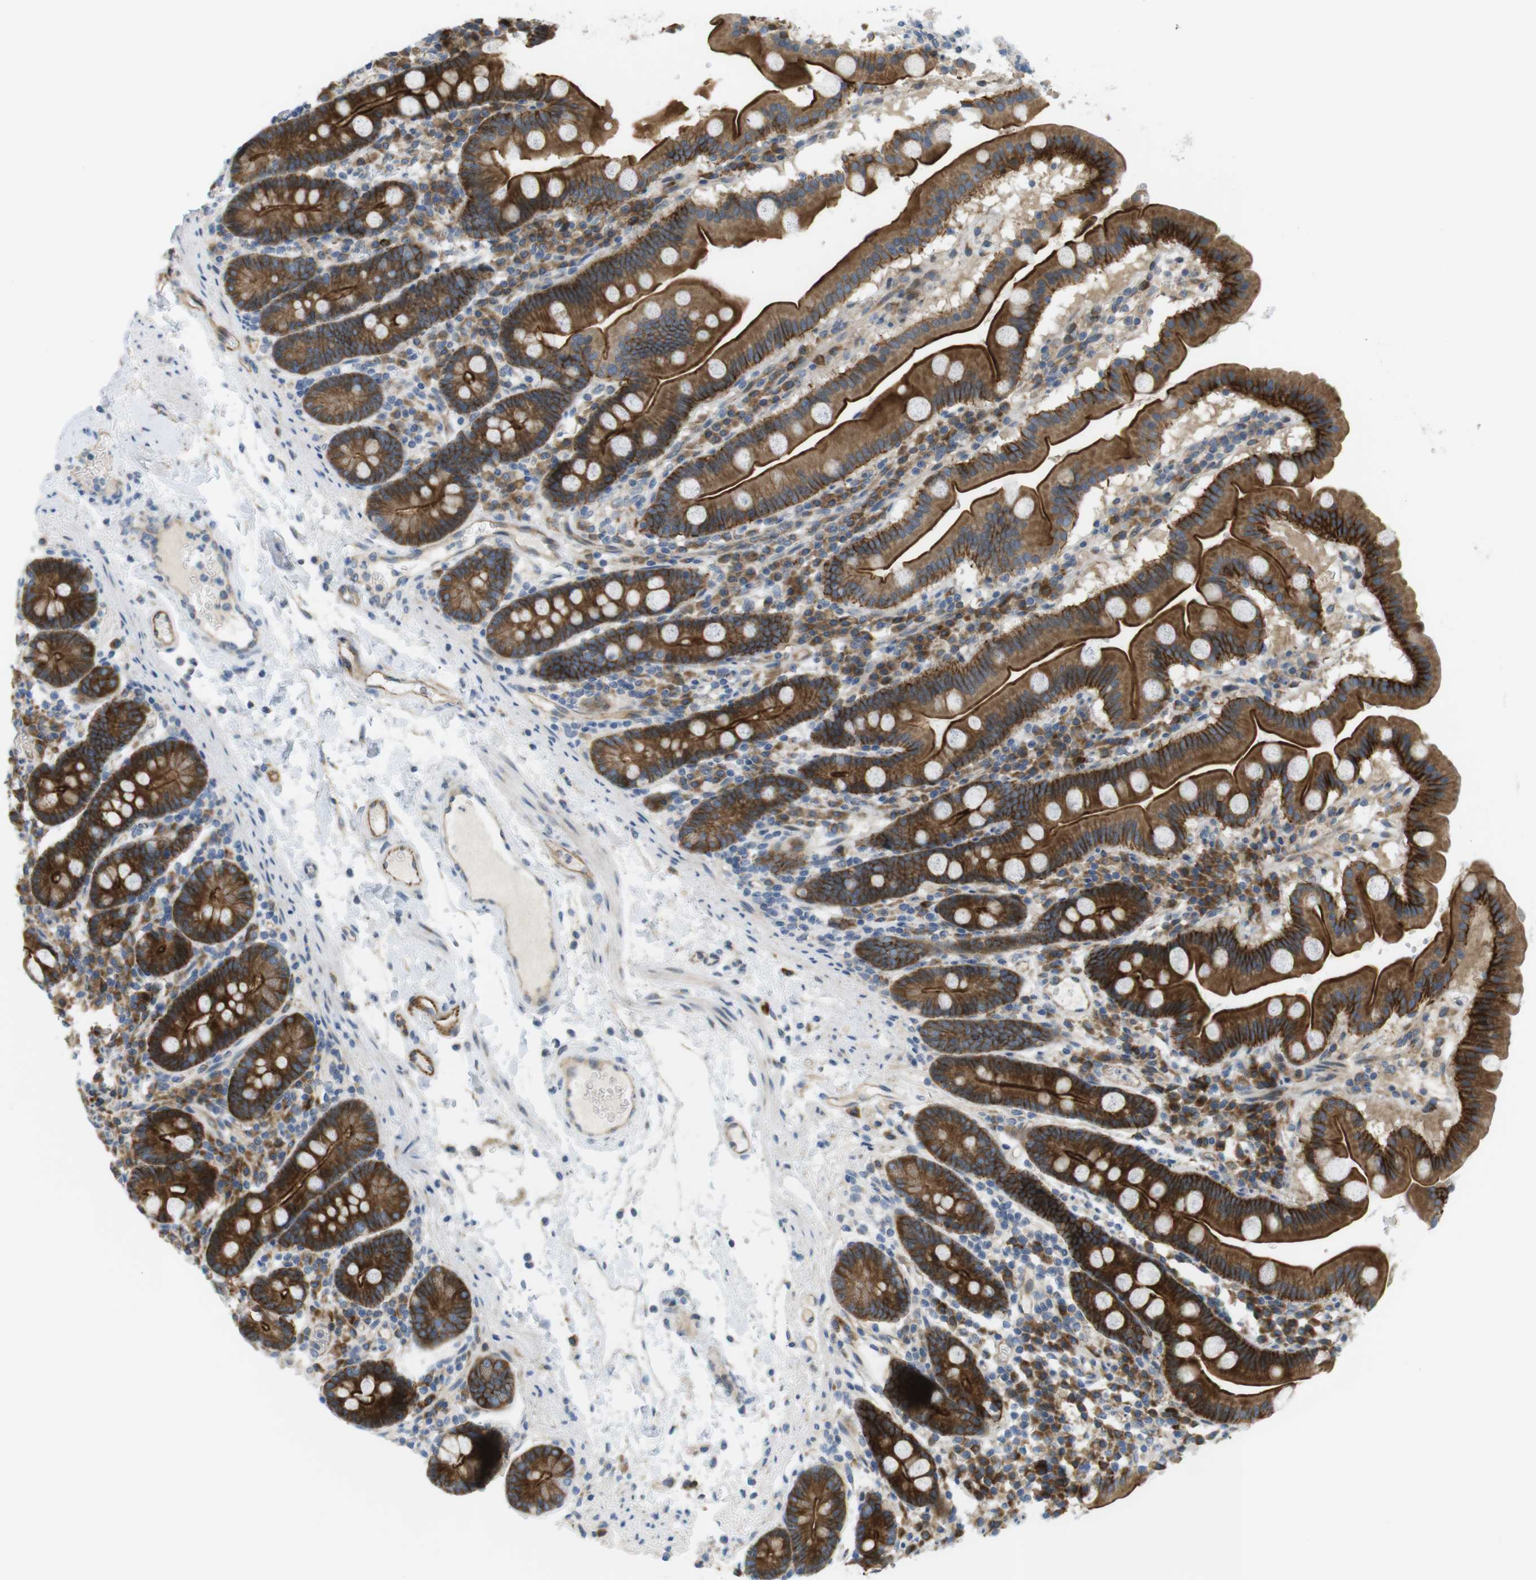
{"staining": {"intensity": "strong", "quantity": ">75%", "location": "cytoplasmic/membranous"}, "tissue": "duodenum", "cell_type": "Glandular cells", "image_type": "normal", "snomed": [{"axis": "morphology", "description": "Normal tissue, NOS"}, {"axis": "topography", "description": "Duodenum"}], "caption": "DAB (3,3'-diaminobenzidine) immunohistochemical staining of normal human duodenum exhibits strong cytoplasmic/membranous protein staining in approximately >75% of glandular cells. Immunohistochemistry stains the protein of interest in brown and the nuclei are stained blue.", "gene": "GJC3", "patient": {"sex": "male", "age": 50}}